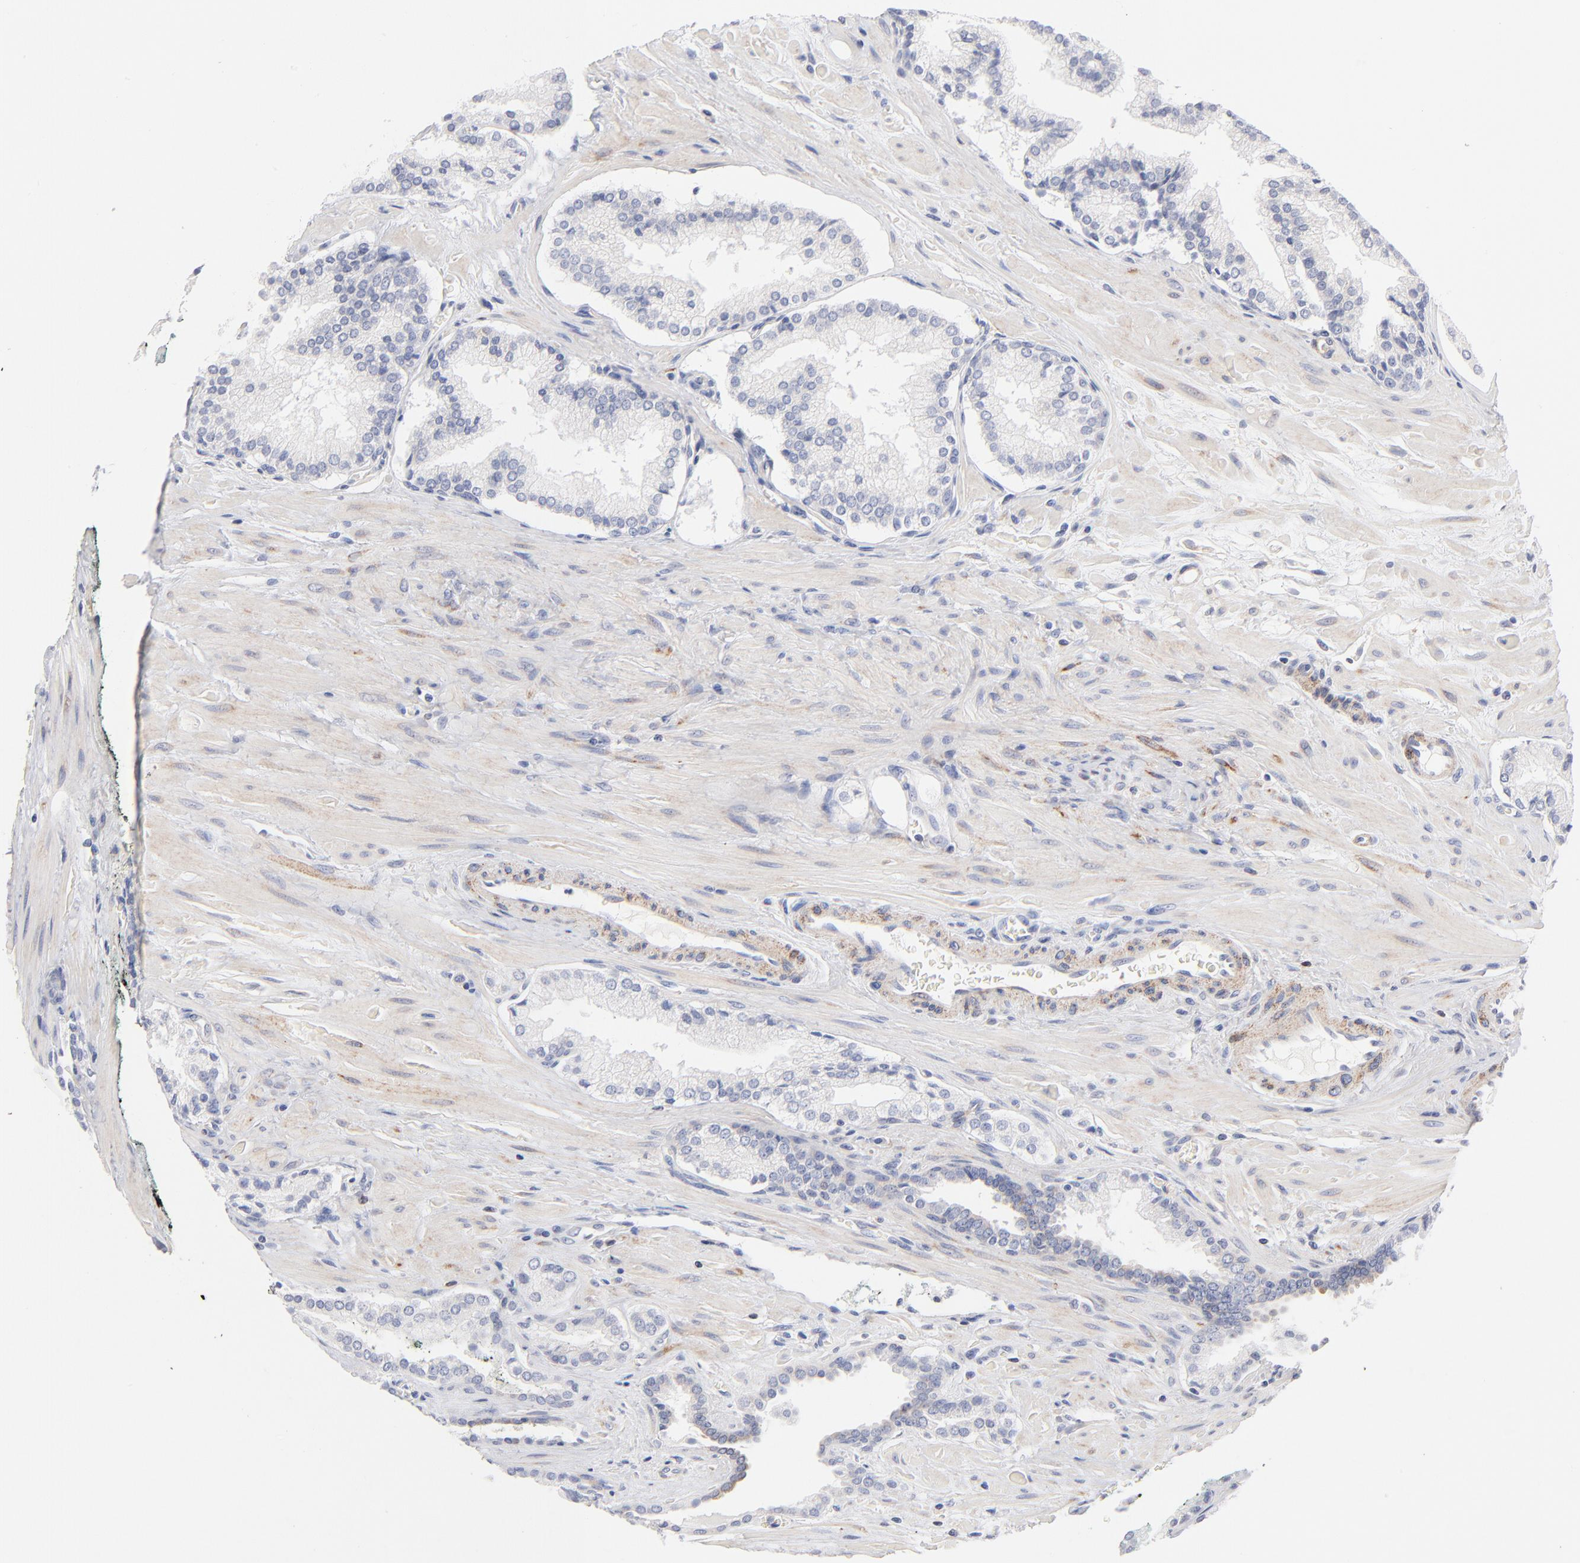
{"staining": {"intensity": "negative", "quantity": "none", "location": "none"}, "tissue": "prostate cancer", "cell_type": "Tumor cells", "image_type": "cancer", "snomed": [{"axis": "morphology", "description": "Adenocarcinoma, Medium grade"}, {"axis": "topography", "description": "Prostate"}], "caption": "Tumor cells show no significant positivity in adenocarcinoma (medium-grade) (prostate).", "gene": "MID1", "patient": {"sex": "male", "age": 60}}